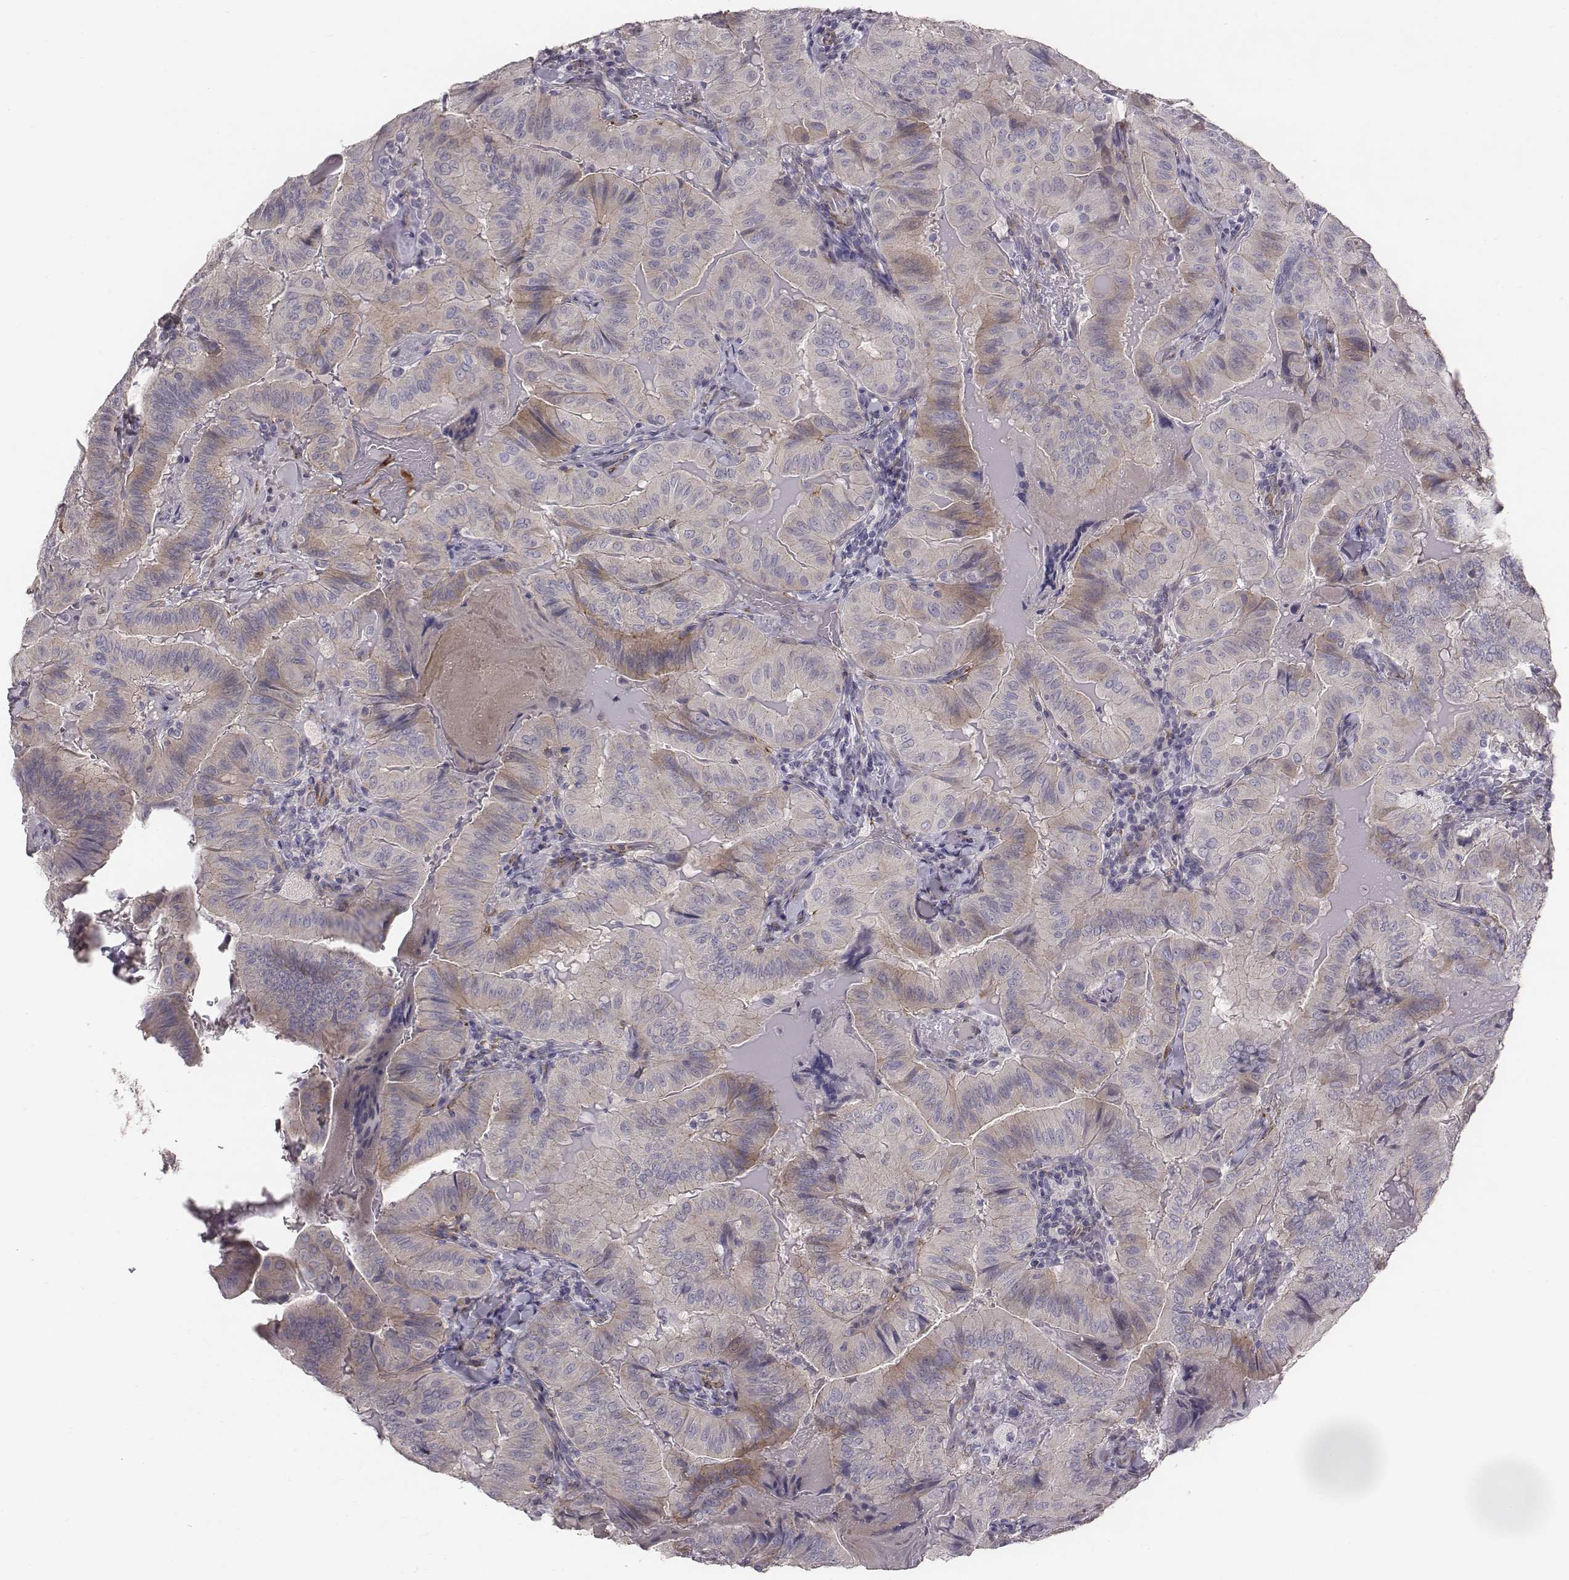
{"staining": {"intensity": "weak", "quantity": "<25%", "location": "cytoplasmic/membranous"}, "tissue": "thyroid cancer", "cell_type": "Tumor cells", "image_type": "cancer", "snomed": [{"axis": "morphology", "description": "Papillary adenocarcinoma, NOS"}, {"axis": "topography", "description": "Thyroid gland"}], "caption": "Immunohistochemistry (IHC) micrograph of neoplastic tissue: human papillary adenocarcinoma (thyroid) stained with DAB (3,3'-diaminobenzidine) shows no significant protein staining in tumor cells. (DAB IHC, high magnification).", "gene": "PRKCZ", "patient": {"sex": "female", "age": 68}}